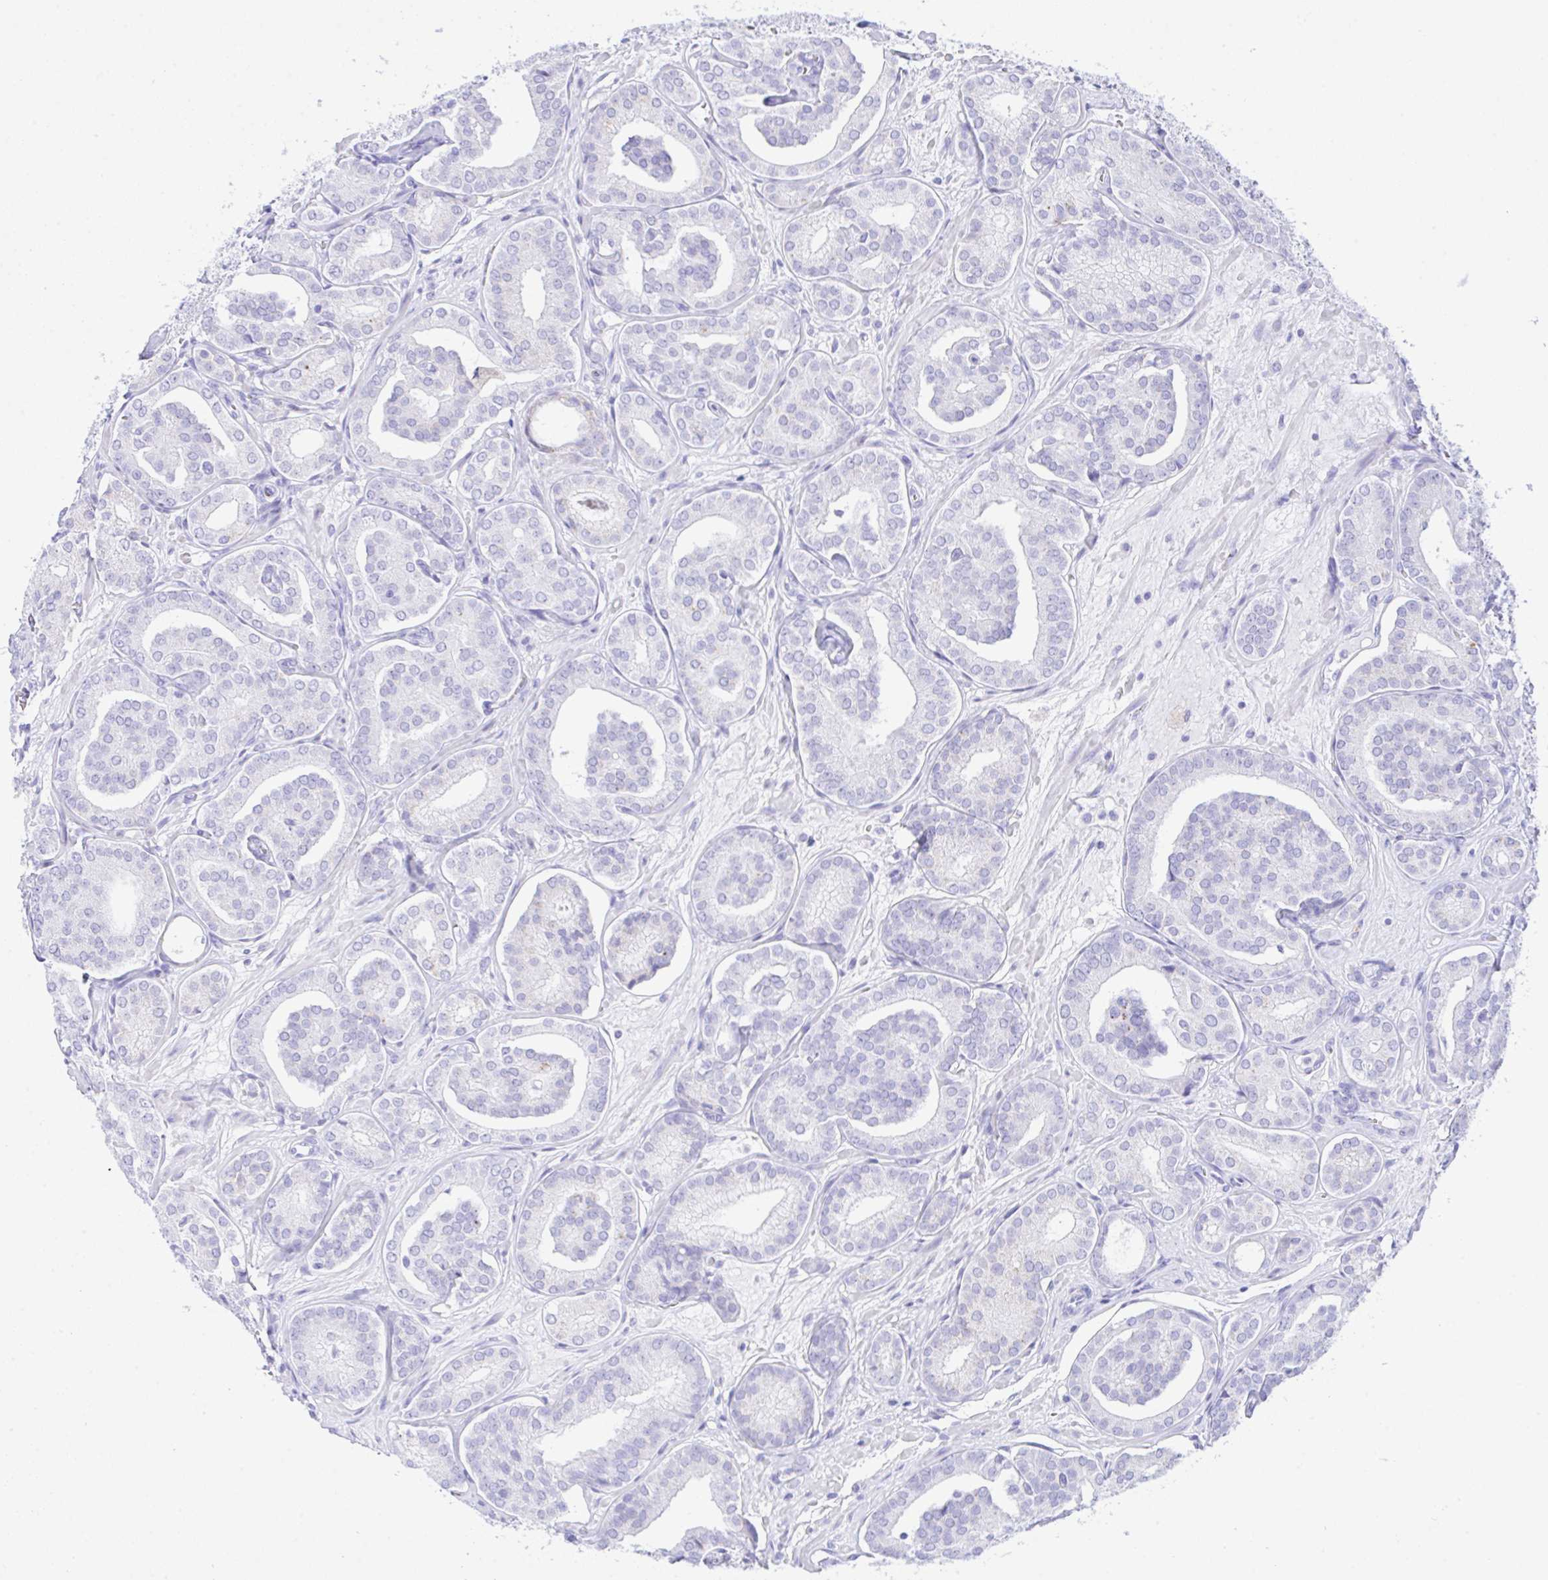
{"staining": {"intensity": "strong", "quantity": "<25%", "location": "cytoplasmic/membranous"}, "tissue": "prostate cancer", "cell_type": "Tumor cells", "image_type": "cancer", "snomed": [{"axis": "morphology", "description": "Adenocarcinoma, High grade"}, {"axis": "topography", "description": "Prostate"}], "caption": "This histopathology image displays immunohistochemistry staining of prostate adenocarcinoma (high-grade), with medium strong cytoplasmic/membranous expression in approximately <25% of tumor cells.", "gene": "SELENOV", "patient": {"sex": "male", "age": 66}}